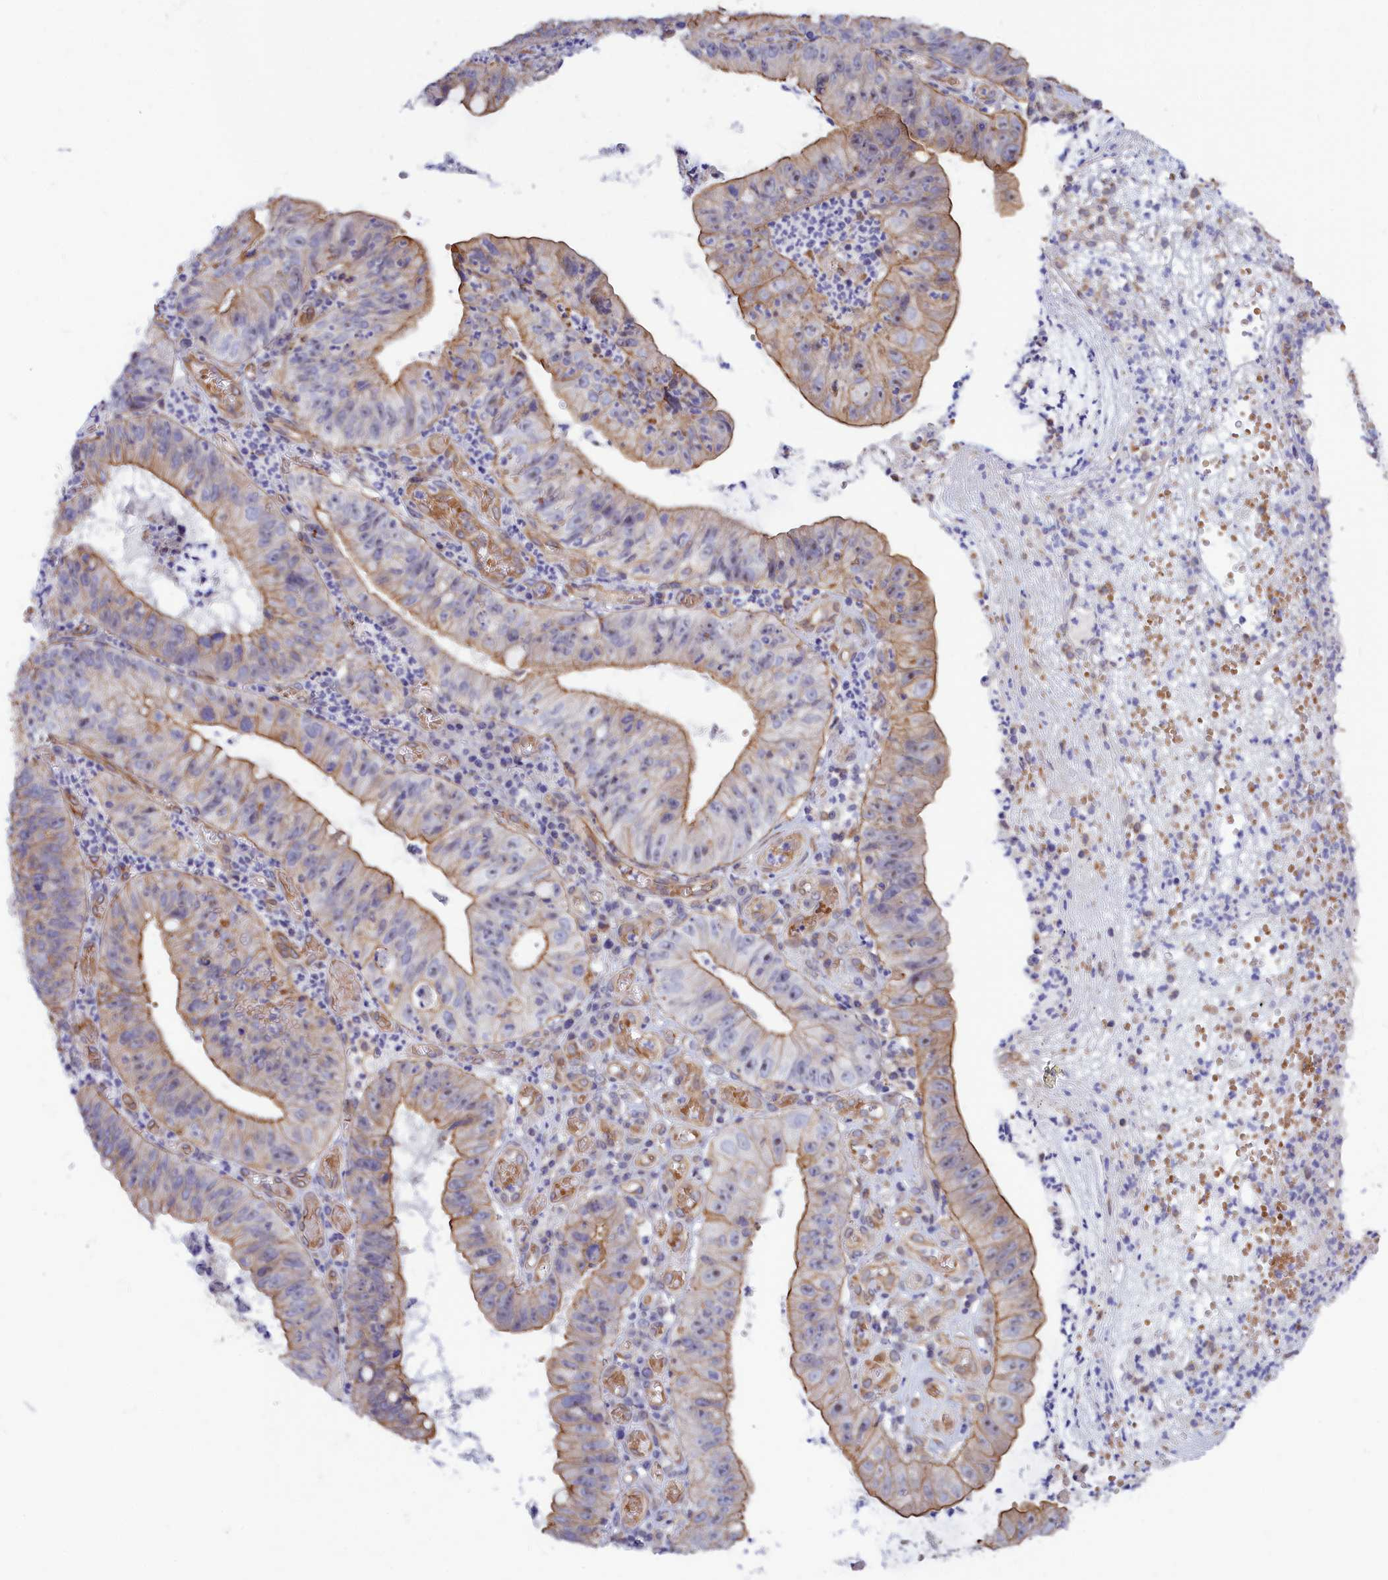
{"staining": {"intensity": "moderate", "quantity": "25%-75%", "location": "cytoplasmic/membranous"}, "tissue": "stomach cancer", "cell_type": "Tumor cells", "image_type": "cancer", "snomed": [{"axis": "morphology", "description": "Adenocarcinoma, NOS"}, {"axis": "topography", "description": "Stomach"}], "caption": "This is an image of immunohistochemistry (IHC) staining of stomach cancer (adenocarcinoma), which shows moderate positivity in the cytoplasmic/membranous of tumor cells.", "gene": "ABCC12", "patient": {"sex": "male", "age": 59}}